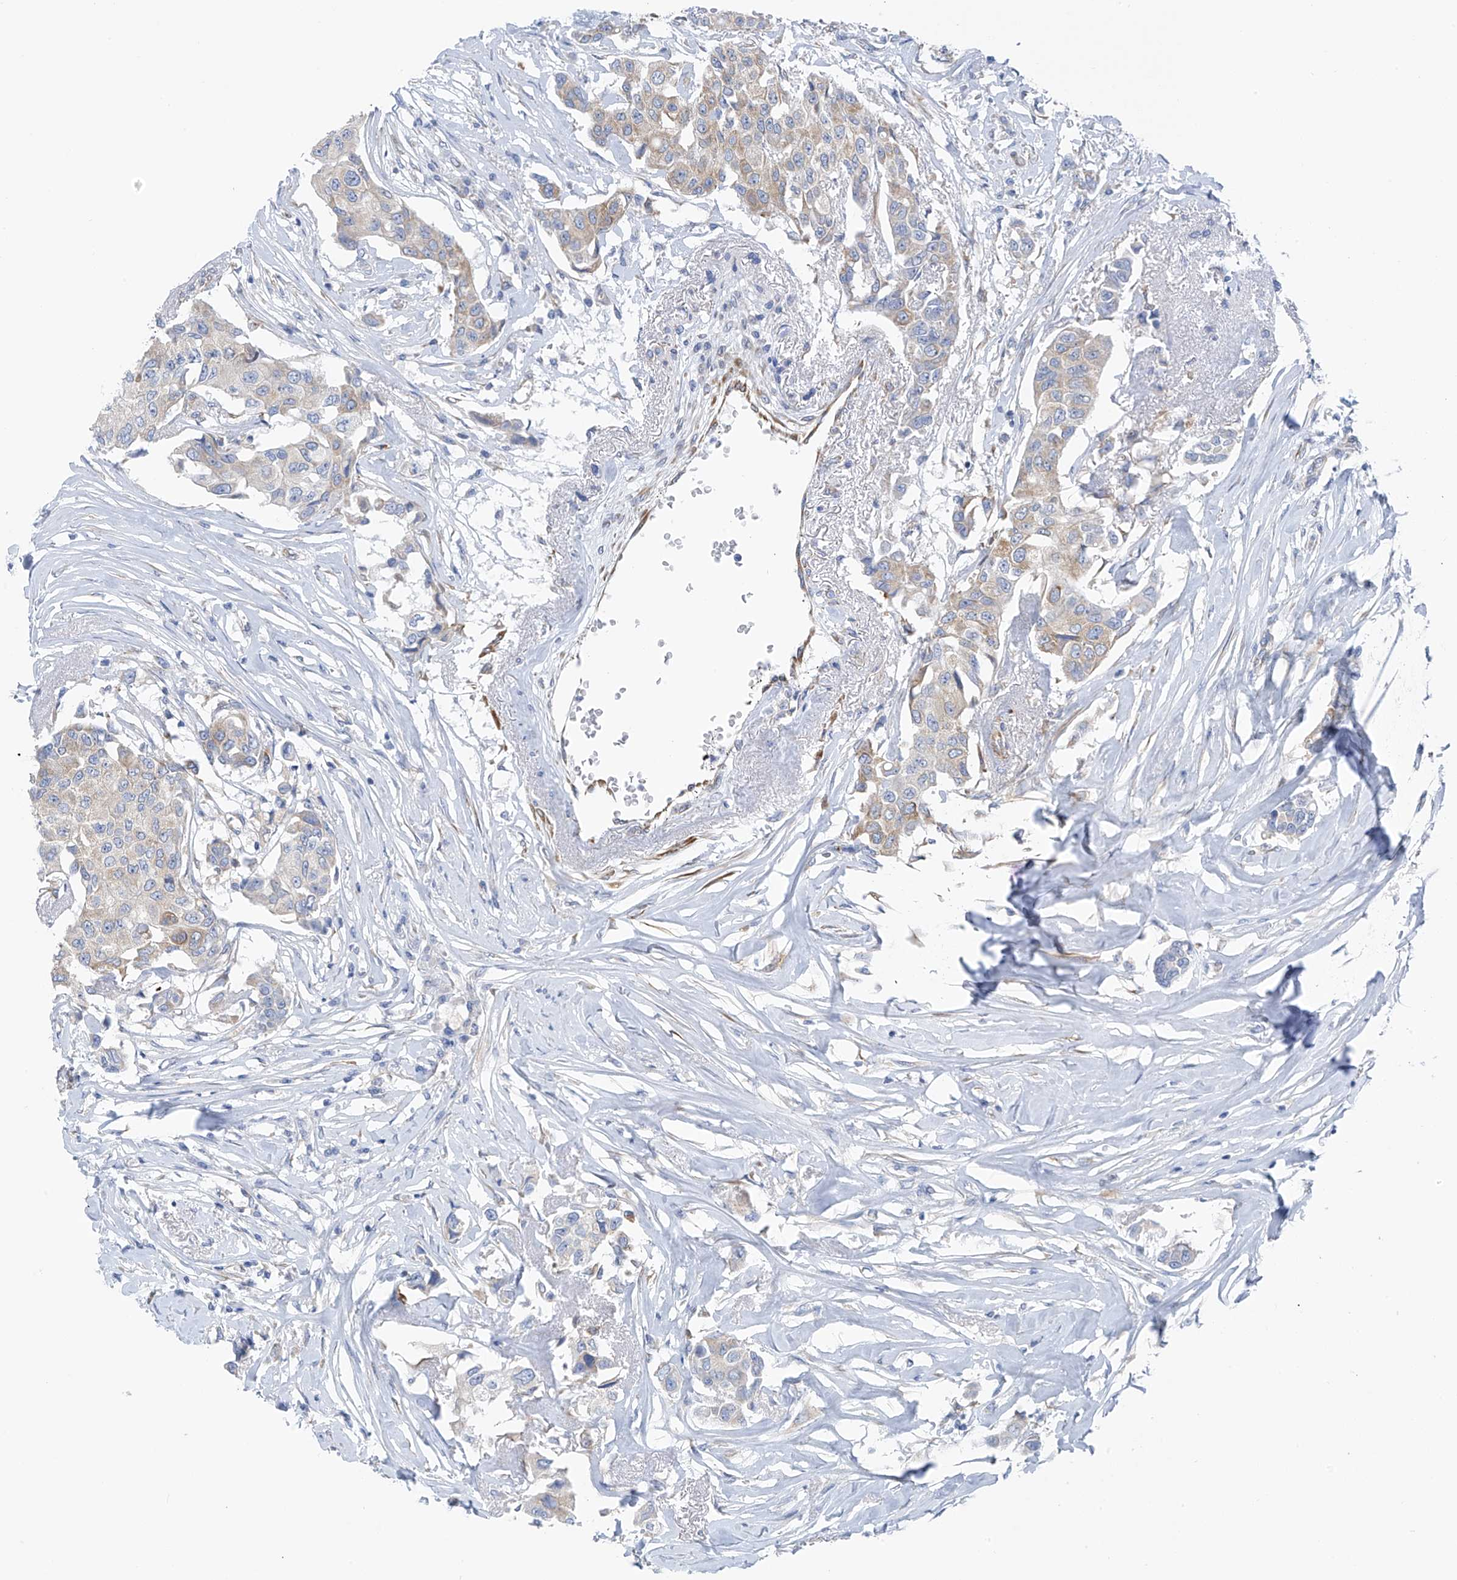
{"staining": {"intensity": "weak", "quantity": "<25%", "location": "cytoplasmic/membranous"}, "tissue": "breast cancer", "cell_type": "Tumor cells", "image_type": "cancer", "snomed": [{"axis": "morphology", "description": "Duct carcinoma"}, {"axis": "topography", "description": "Breast"}], "caption": "High magnification brightfield microscopy of infiltrating ductal carcinoma (breast) stained with DAB (3,3'-diaminobenzidine) (brown) and counterstained with hematoxylin (blue): tumor cells show no significant expression.", "gene": "RCN2", "patient": {"sex": "female", "age": 80}}